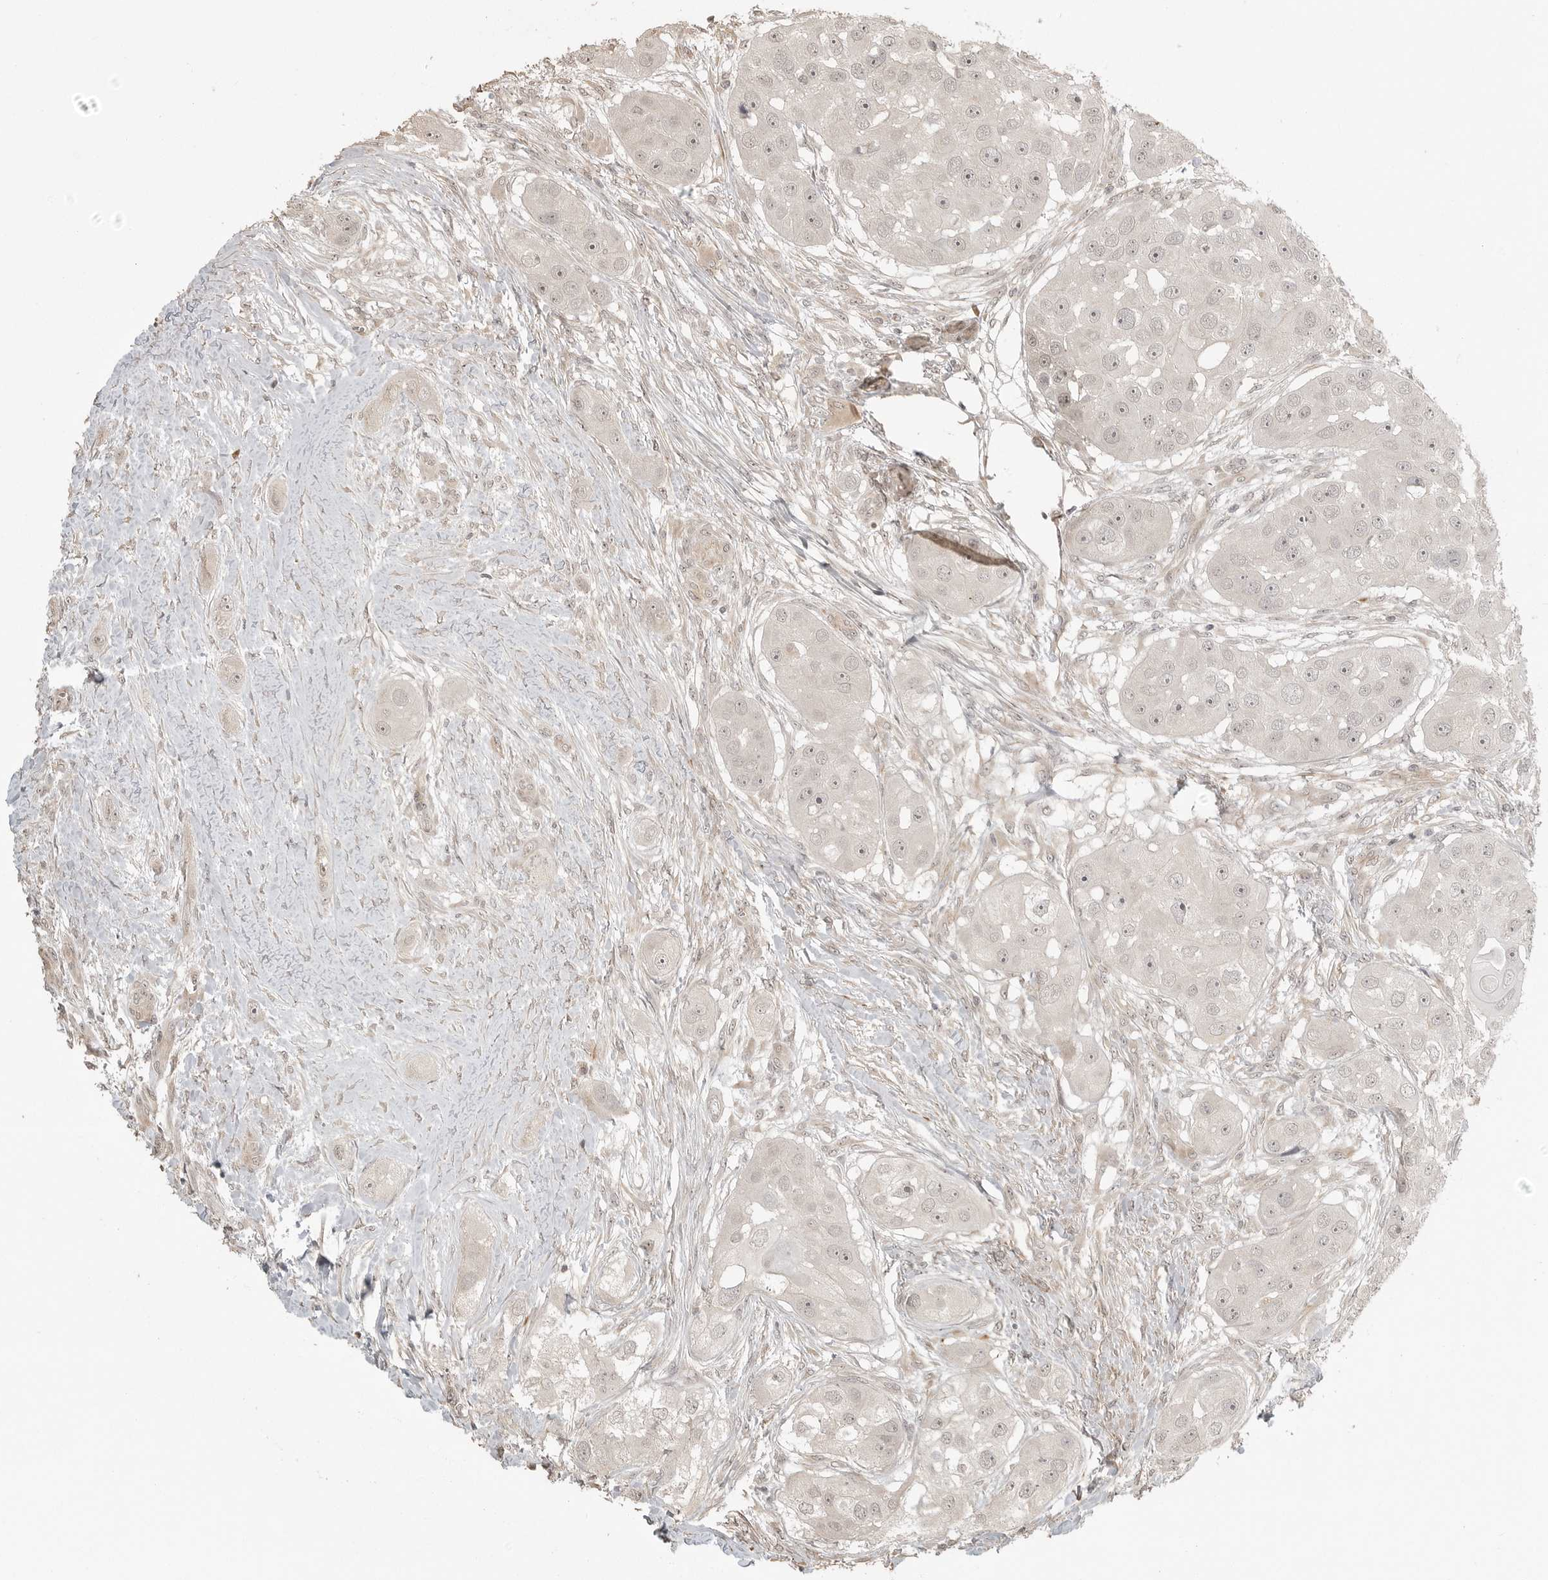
{"staining": {"intensity": "negative", "quantity": "none", "location": "none"}, "tissue": "head and neck cancer", "cell_type": "Tumor cells", "image_type": "cancer", "snomed": [{"axis": "morphology", "description": "Normal tissue, NOS"}, {"axis": "morphology", "description": "Squamous cell carcinoma, NOS"}, {"axis": "topography", "description": "Skeletal muscle"}, {"axis": "topography", "description": "Head-Neck"}], "caption": "A high-resolution micrograph shows immunohistochemistry (IHC) staining of squamous cell carcinoma (head and neck), which exhibits no significant expression in tumor cells. Brightfield microscopy of immunohistochemistry (IHC) stained with DAB (3,3'-diaminobenzidine) (brown) and hematoxylin (blue), captured at high magnification.", "gene": "SMG8", "patient": {"sex": "male", "age": 51}}